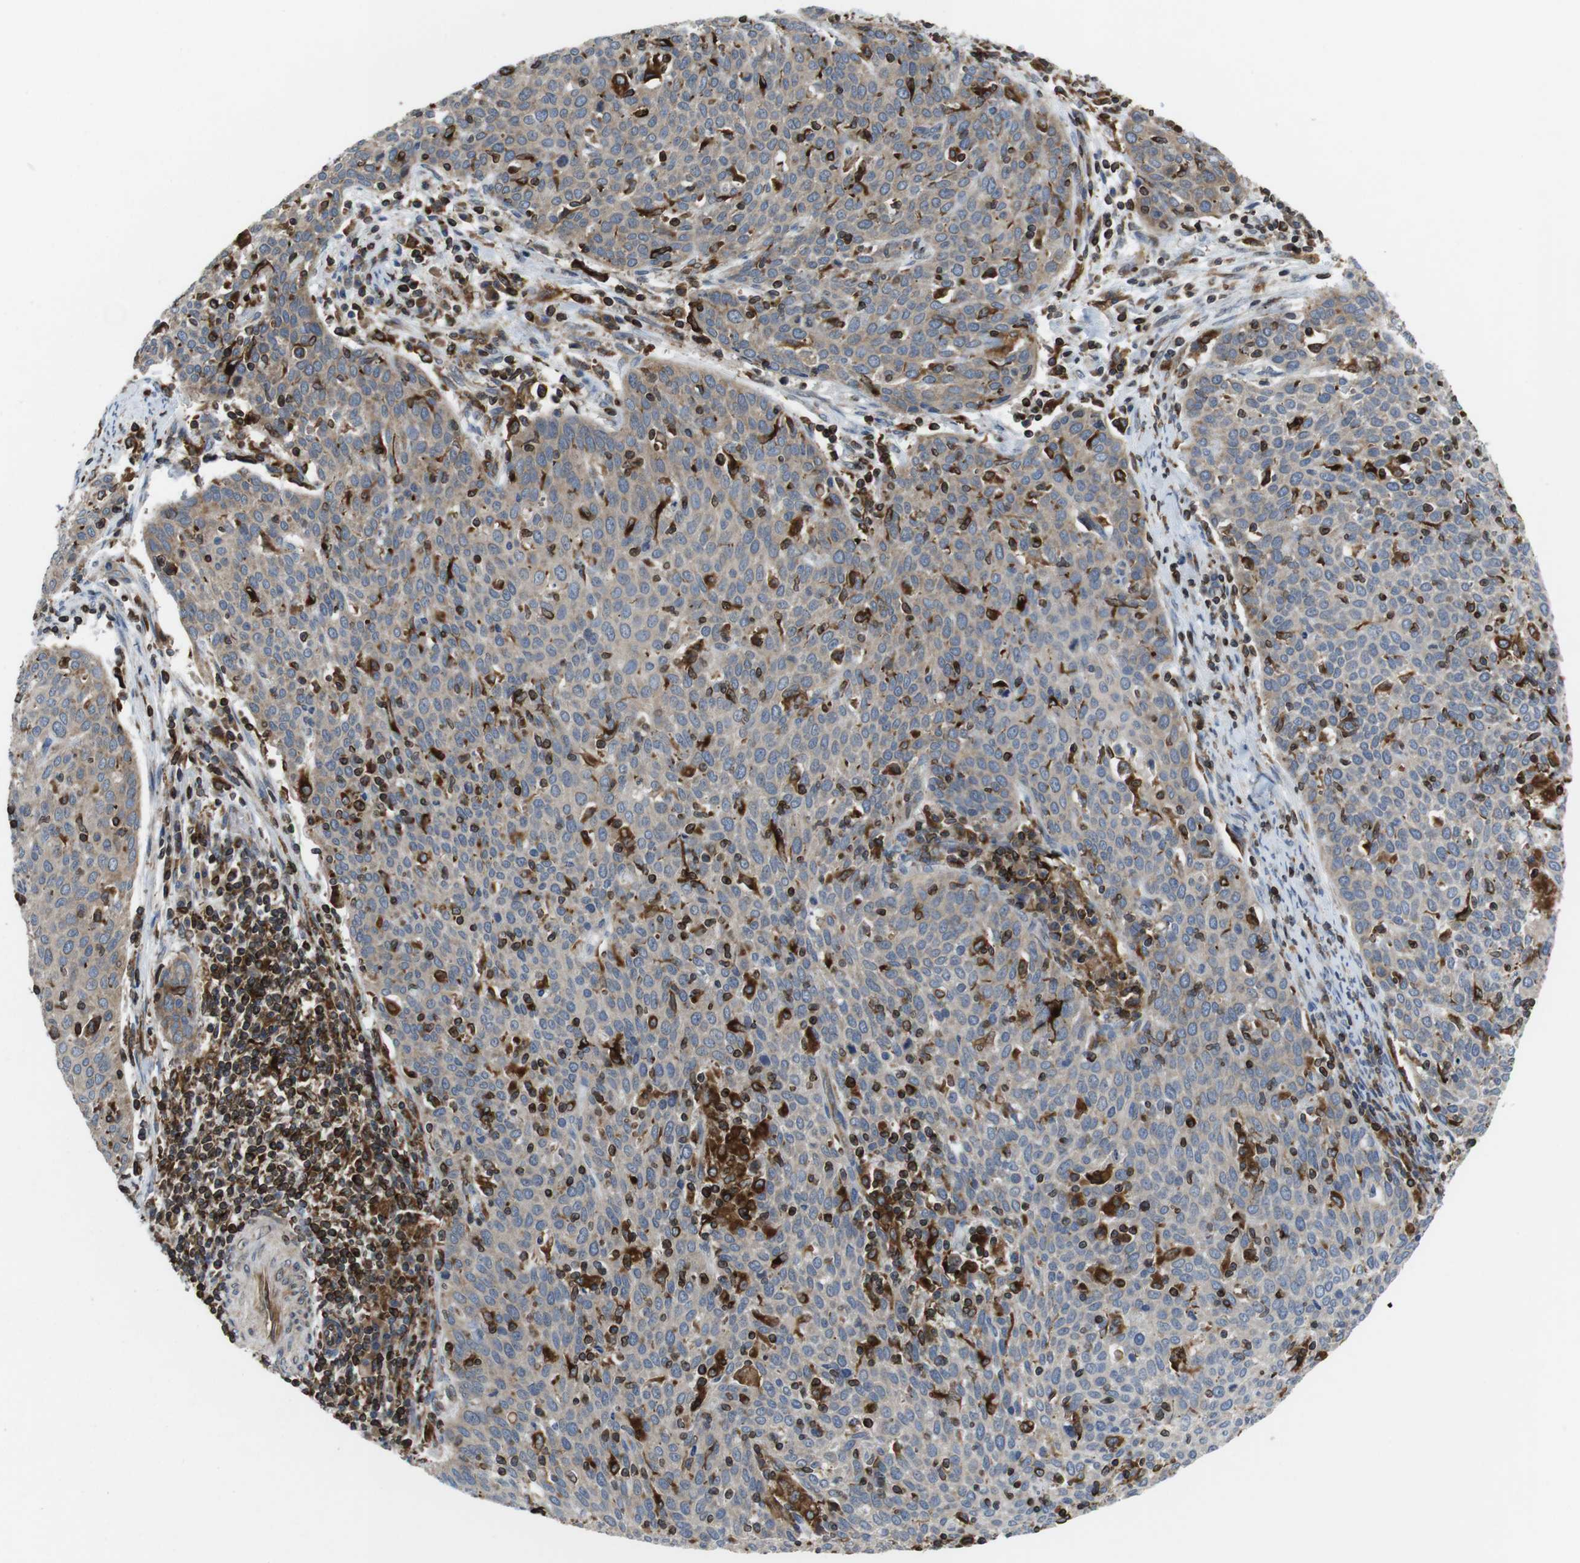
{"staining": {"intensity": "weak", "quantity": ">75%", "location": "cytoplasmic/membranous"}, "tissue": "cervical cancer", "cell_type": "Tumor cells", "image_type": "cancer", "snomed": [{"axis": "morphology", "description": "Squamous cell carcinoma, NOS"}, {"axis": "topography", "description": "Cervix"}], "caption": "This micrograph demonstrates IHC staining of cervical cancer, with low weak cytoplasmic/membranous expression in about >75% of tumor cells.", "gene": "ARL6IP5", "patient": {"sex": "female", "age": 38}}